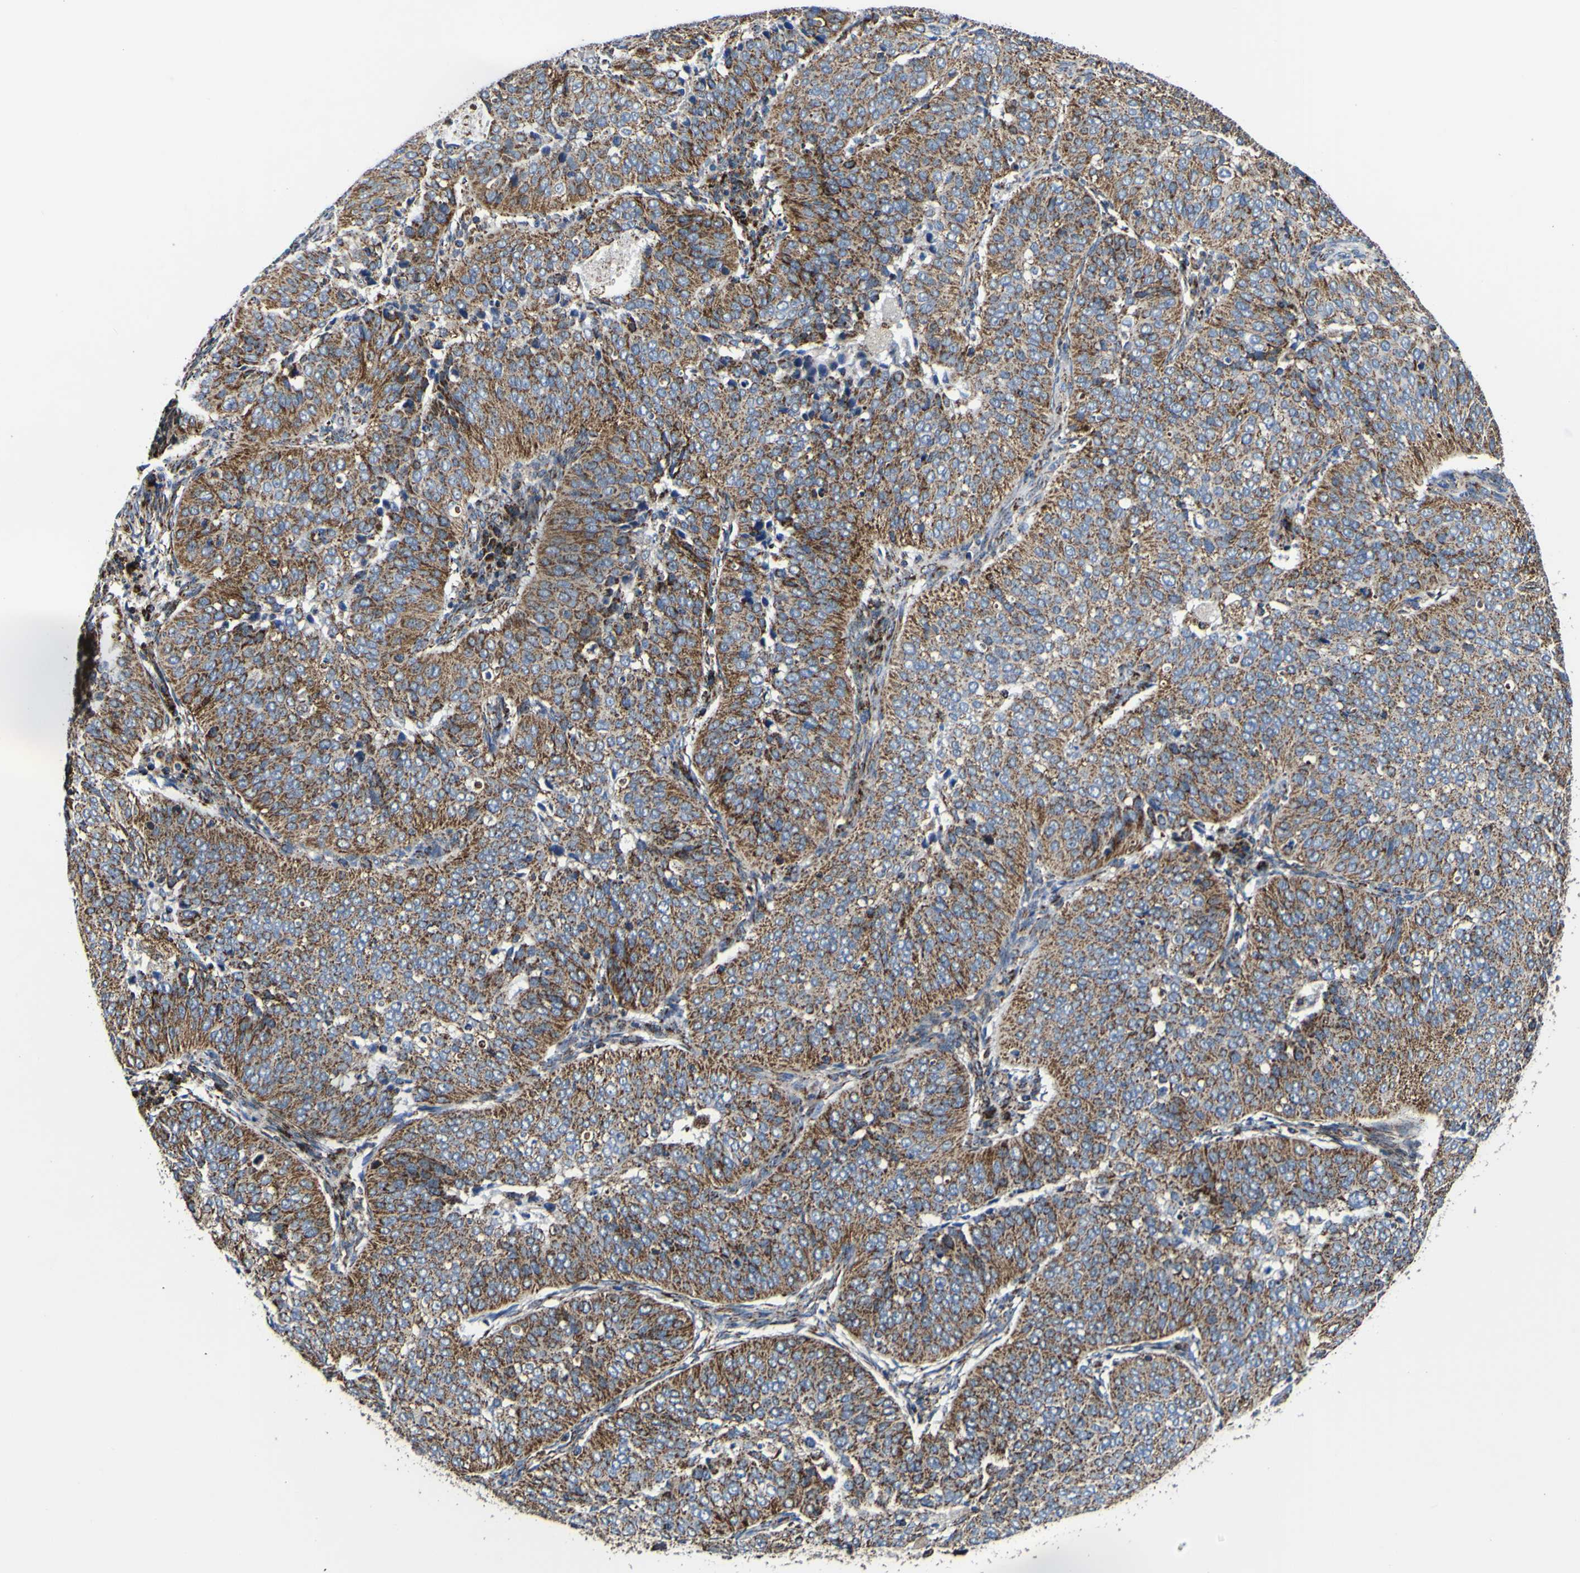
{"staining": {"intensity": "strong", "quantity": ">75%", "location": "cytoplasmic/membranous"}, "tissue": "cervical cancer", "cell_type": "Tumor cells", "image_type": "cancer", "snomed": [{"axis": "morphology", "description": "Normal tissue, NOS"}, {"axis": "morphology", "description": "Squamous cell carcinoma, NOS"}, {"axis": "topography", "description": "Cervix"}], "caption": "A photomicrograph of human cervical cancer (squamous cell carcinoma) stained for a protein reveals strong cytoplasmic/membranous brown staining in tumor cells. The staining was performed using DAB (3,3'-diaminobenzidine), with brown indicating positive protein expression. Nuclei are stained blue with hematoxylin.", "gene": "PTRH2", "patient": {"sex": "female", "age": 39}}